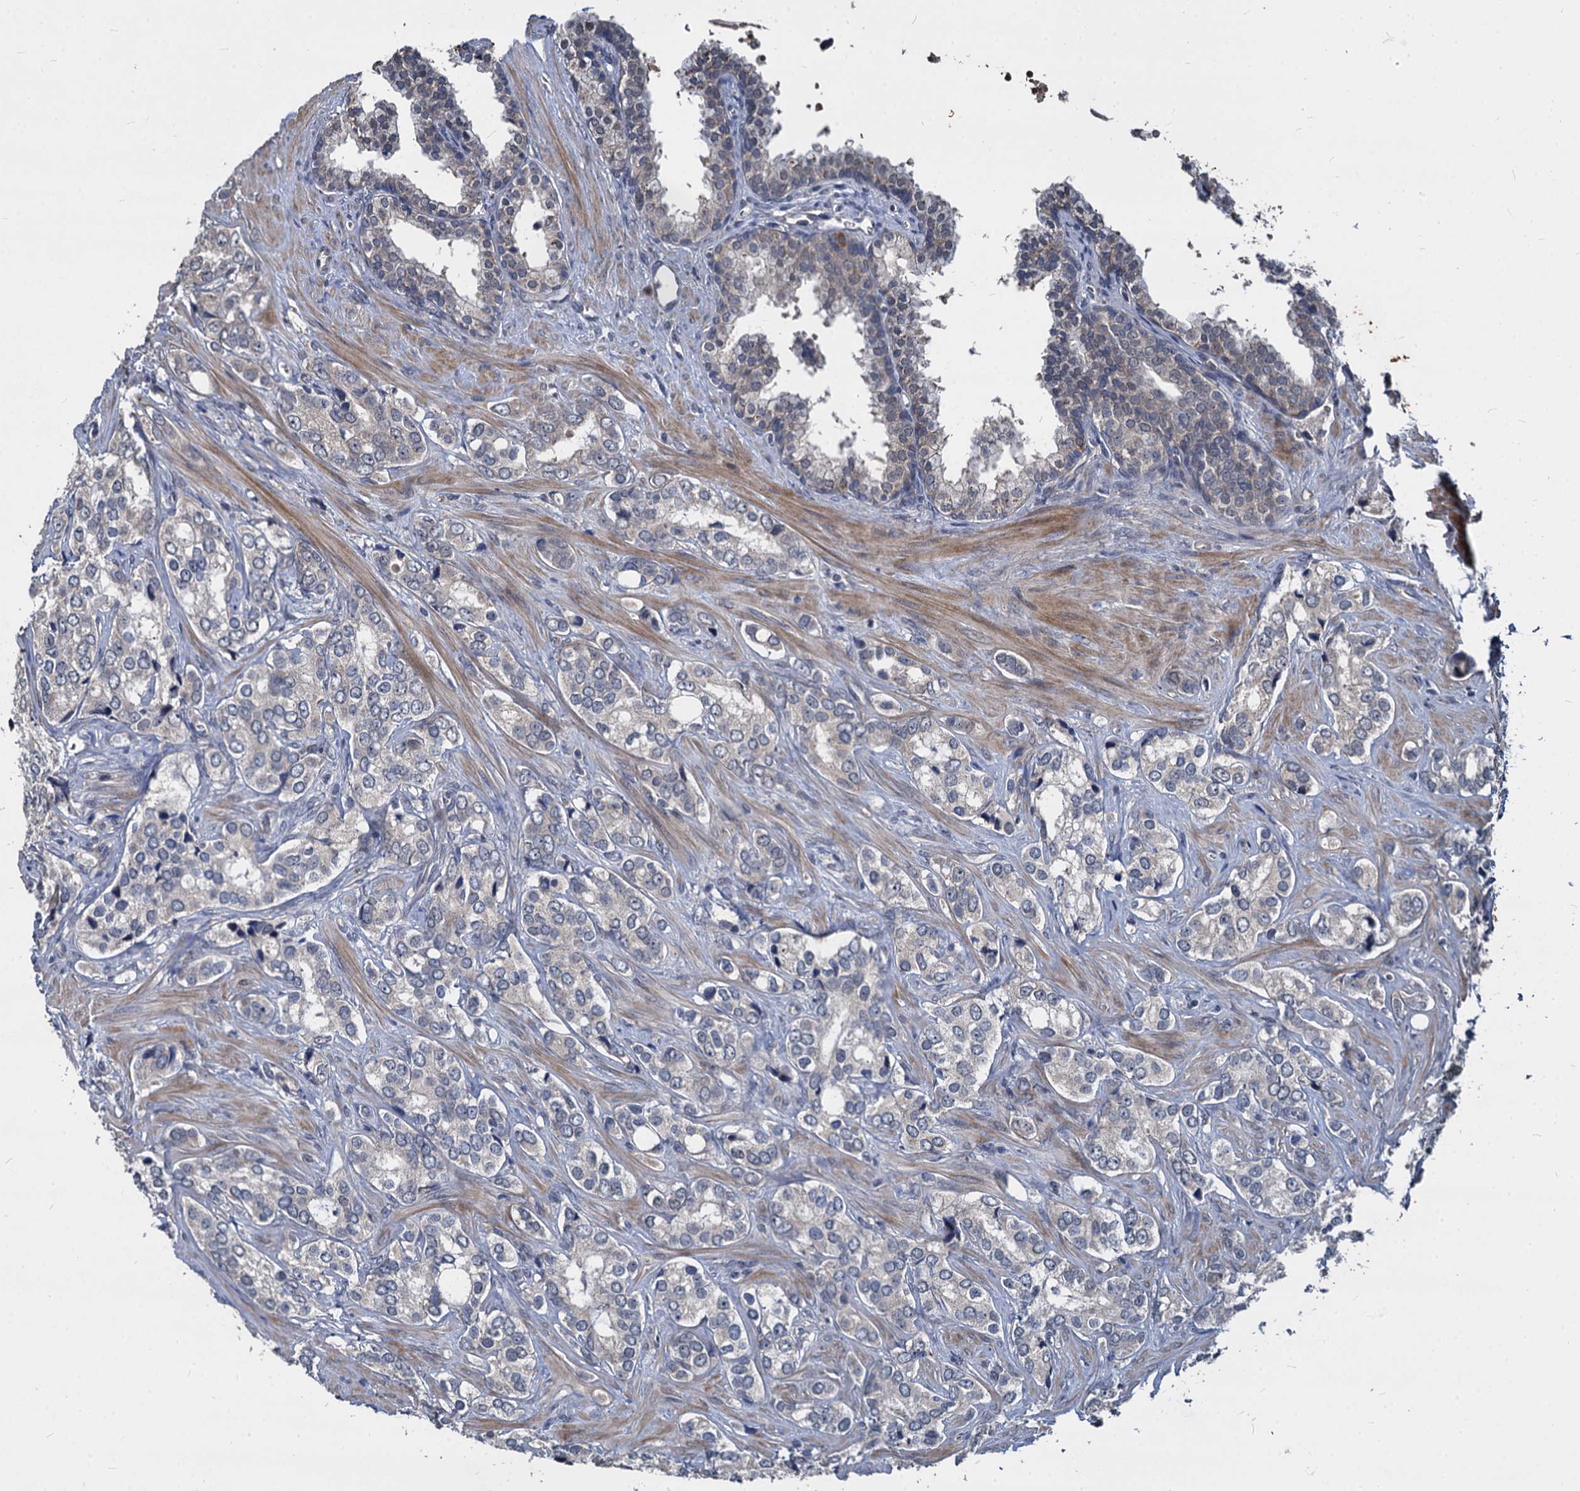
{"staining": {"intensity": "negative", "quantity": "none", "location": "none"}, "tissue": "prostate cancer", "cell_type": "Tumor cells", "image_type": "cancer", "snomed": [{"axis": "morphology", "description": "Adenocarcinoma, High grade"}, {"axis": "topography", "description": "Prostate"}], "caption": "Tumor cells show no significant positivity in adenocarcinoma (high-grade) (prostate). (Stains: DAB (3,3'-diaminobenzidine) immunohistochemistry with hematoxylin counter stain, Microscopy: brightfield microscopy at high magnification).", "gene": "CCDC184", "patient": {"sex": "male", "age": 66}}